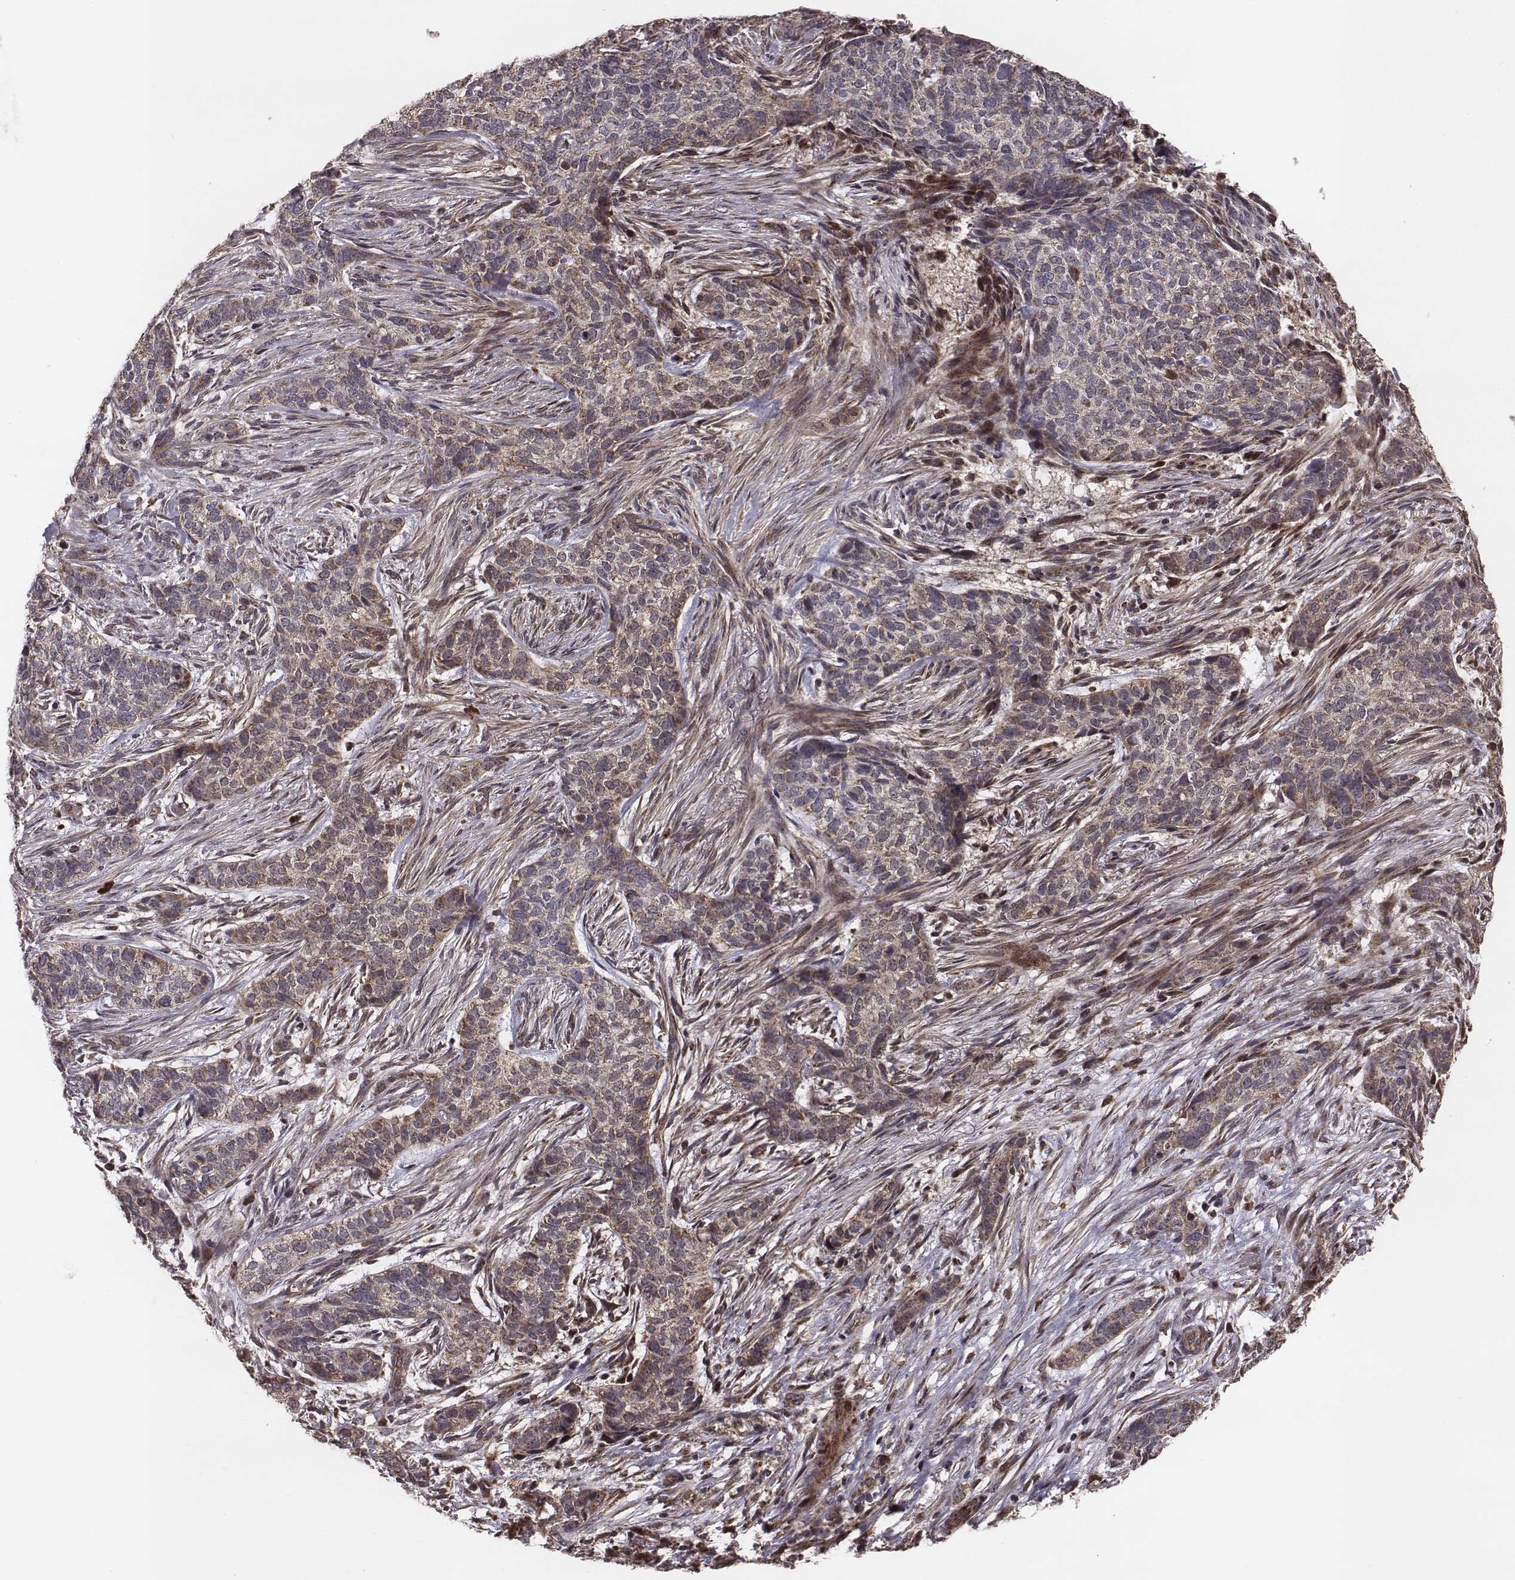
{"staining": {"intensity": "weak", "quantity": "25%-75%", "location": "cytoplasmic/membranous"}, "tissue": "skin cancer", "cell_type": "Tumor cells", "image_type": "cancer", "snomed": [{"axis": "morphology", "description": "Basal cell carcinoma"}, {"axis": "topography", "description": "Skin"}], "caption": "This is an image of immunohistochemistry (IHC) staining of skin cancer (basal cell carcinoma), which shows weak expression in the cytoplasmic/membranous of tumor cells.", "gene": "ZDHHC21", "patient": {"sex": "female", "age": 69}}